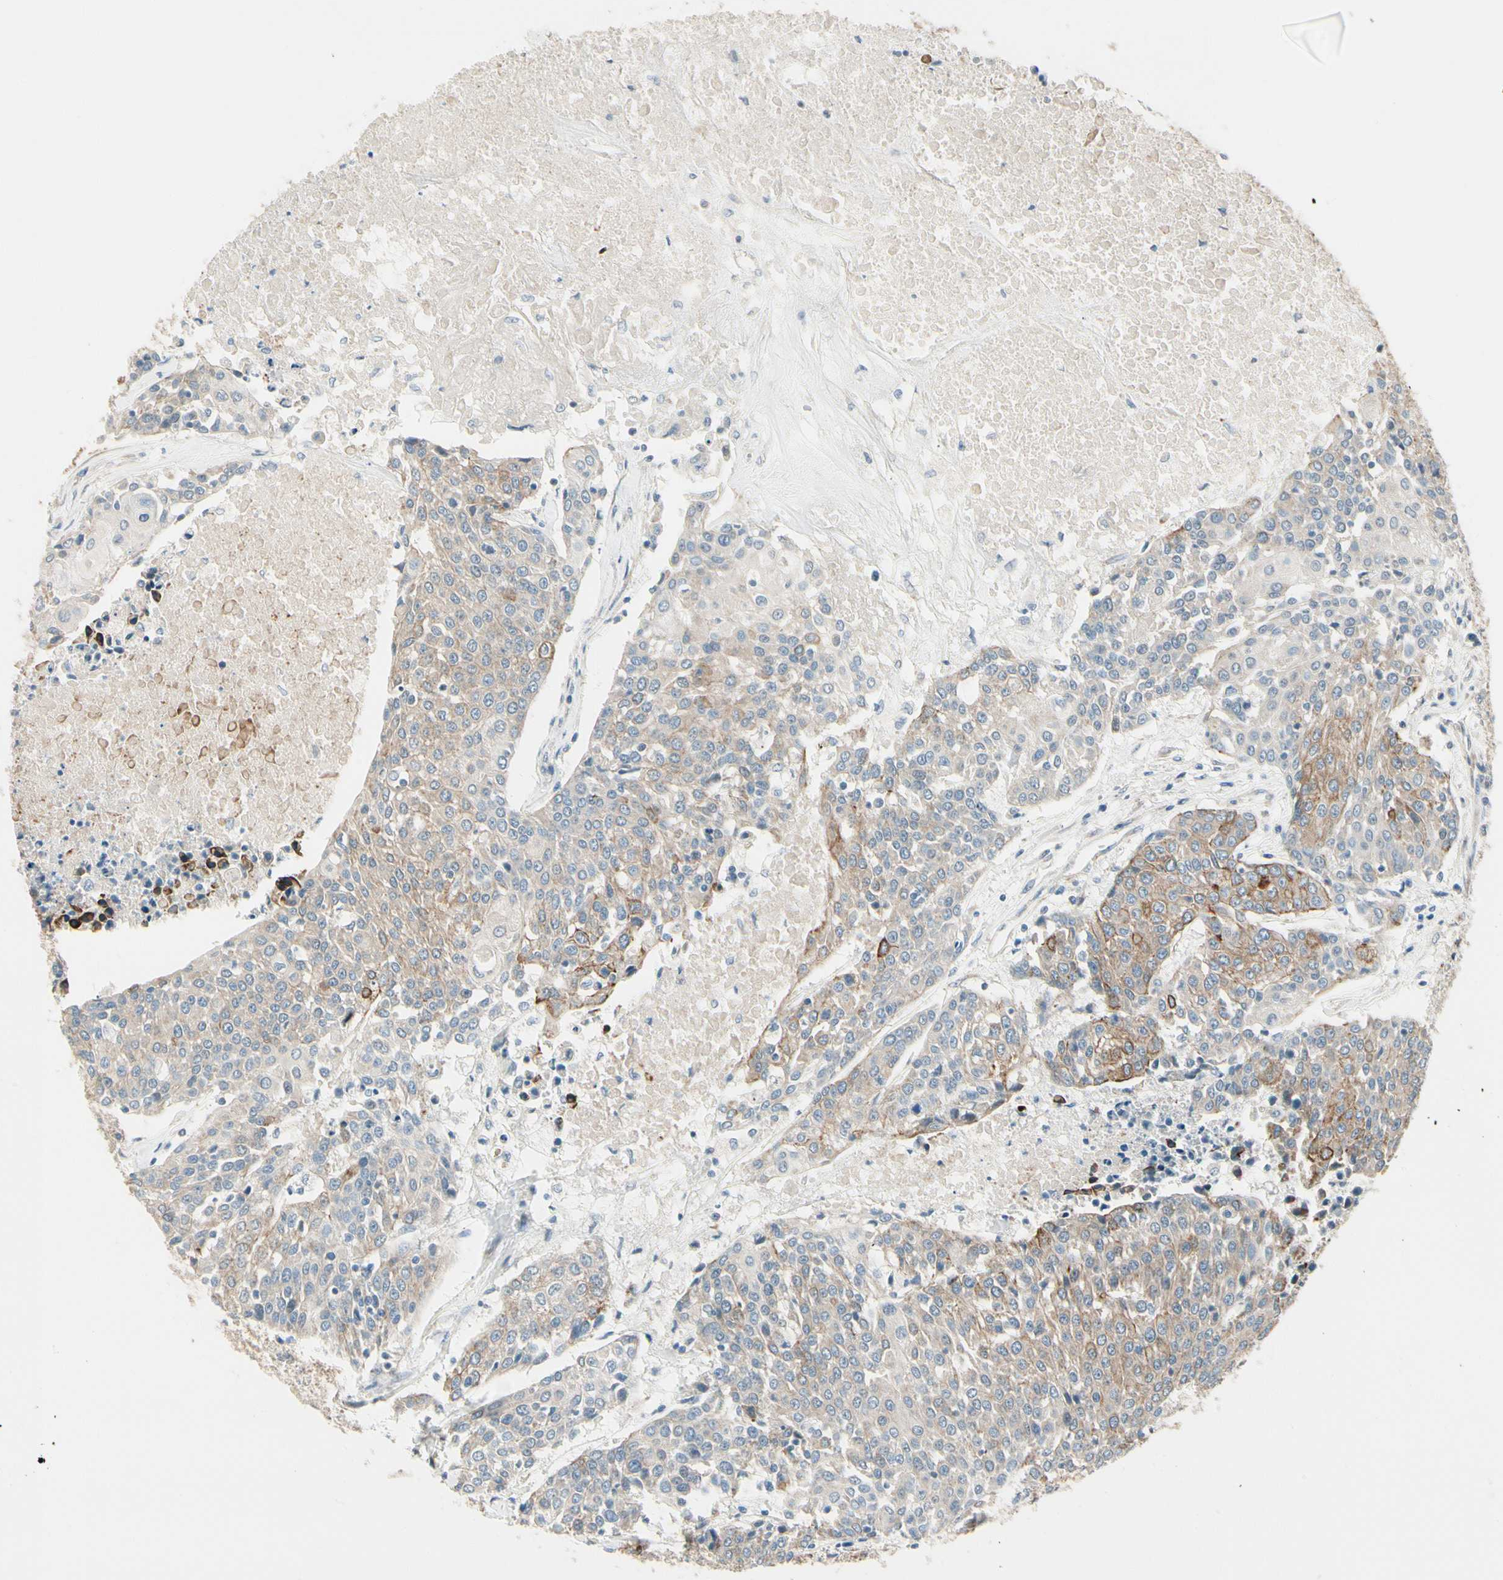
{"staining": {"intensity": "moderate", "quantity": "25%-75%", "location": "cytoplasmic/membranous"}, "tissue": "urothelial cancer", "cell_type": "Tumor cells", "image_type": "cancer", "snomed": [{"axis": "morphology", "description": "Urothelial carcinoma, High grade"}, {"axis": "topography", "description": "Urinary bladder"}], "caption": "A brown stain labels moderate cytoplasmic/membranous positivity of a protein in high-grade urothelial carcinoma tumor cells.", "gene": "DUSP12", "patient": {"sex": "female", "age": 85}}